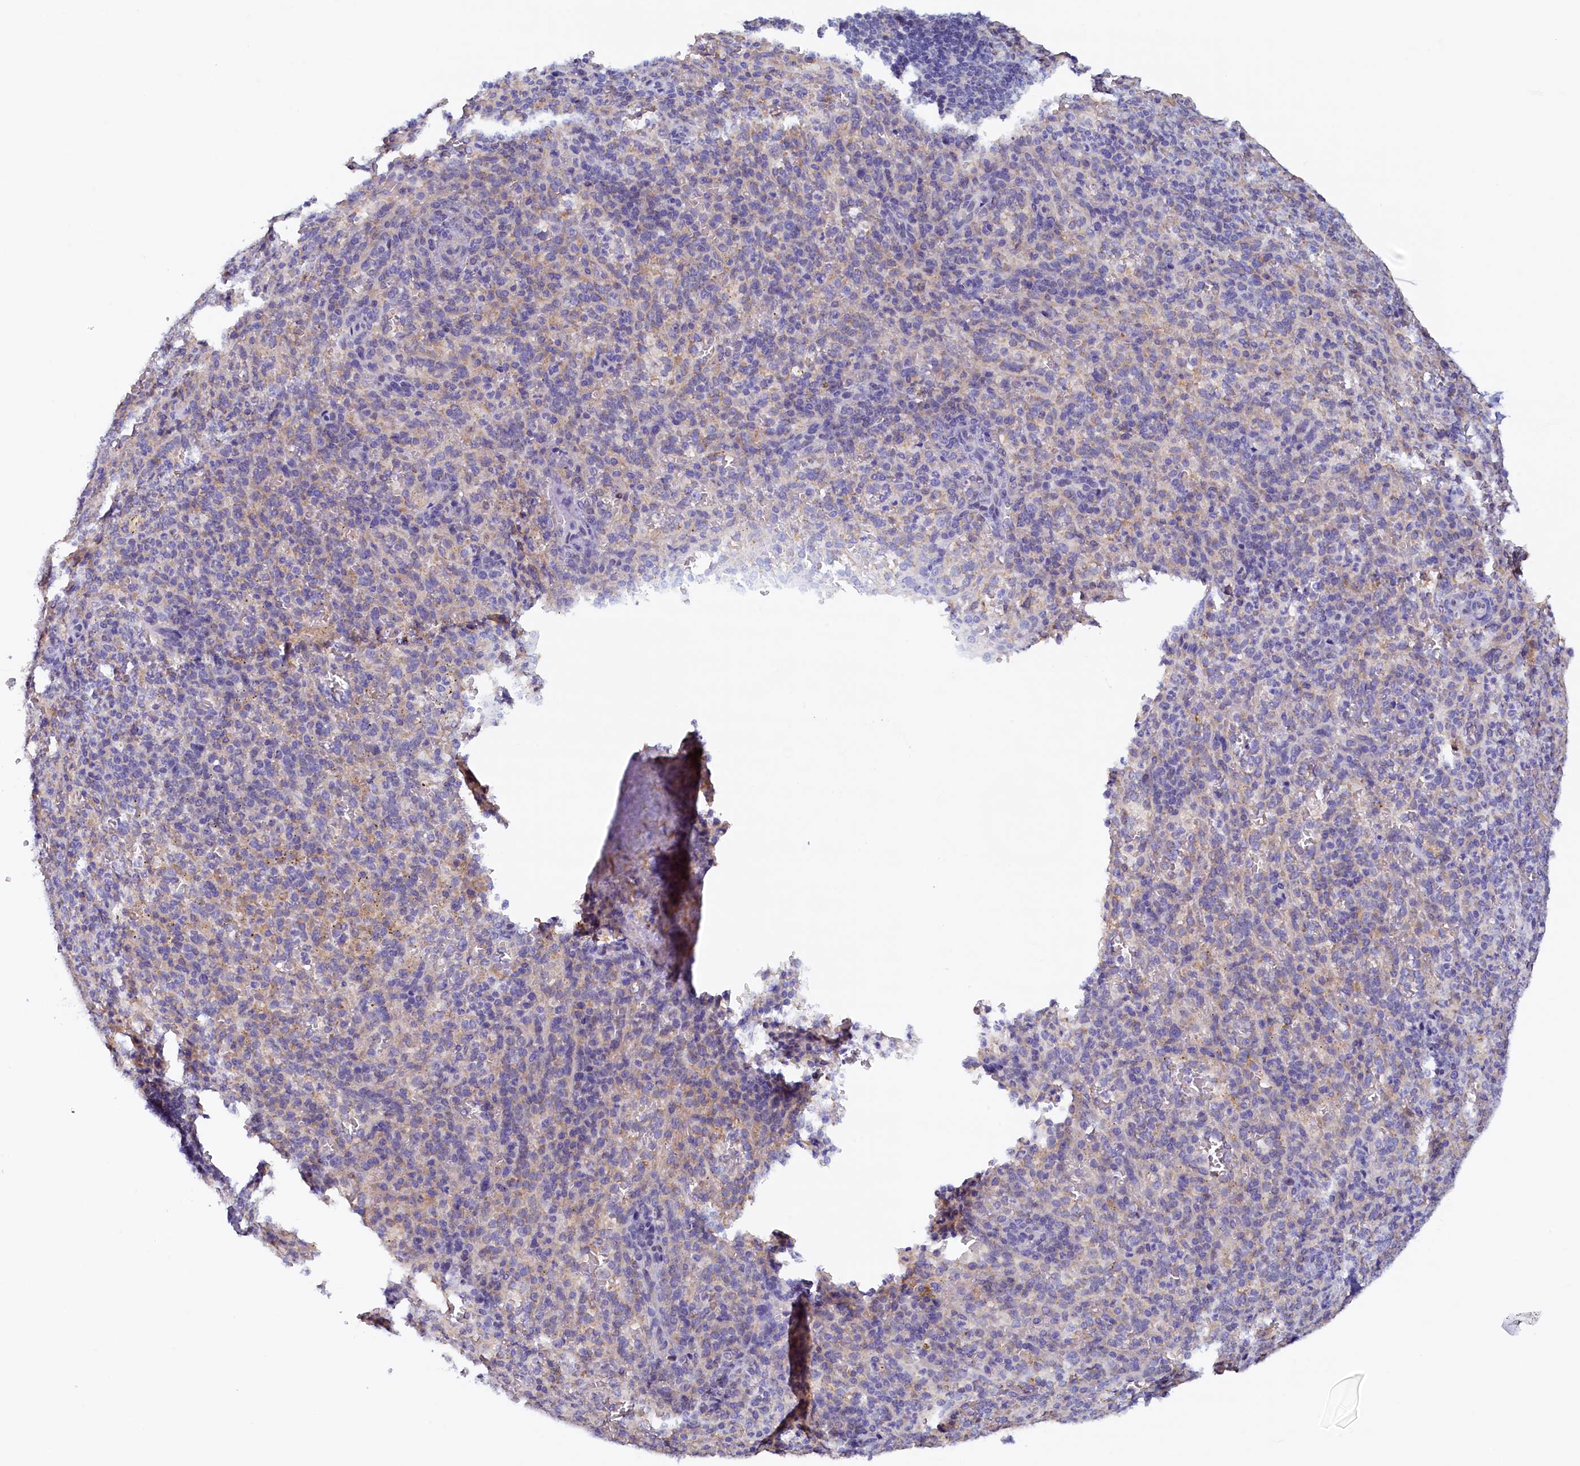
{"staining": {"intensity": "negative", "quantity": "none", "location": "none"}, "tissue": "spleen", "cell_type": "Cells in red pulp", "image_type": "normal", "snomed": [{"axis": "morphology", "description": "Normal tissue, NOS"}, {"axis": "topography", "description": "Spleen"}], "caption": "A photomicrograph of human spleen is negative for staining in cells in red pulp. The staining was performed using DAB to visualize the protein expression in brown, while the nuclei were stained in blue with hematoxylin (Magnification: 20x).", "gene": "DTD1", "patient": {"sex": "female", "age": 21}}